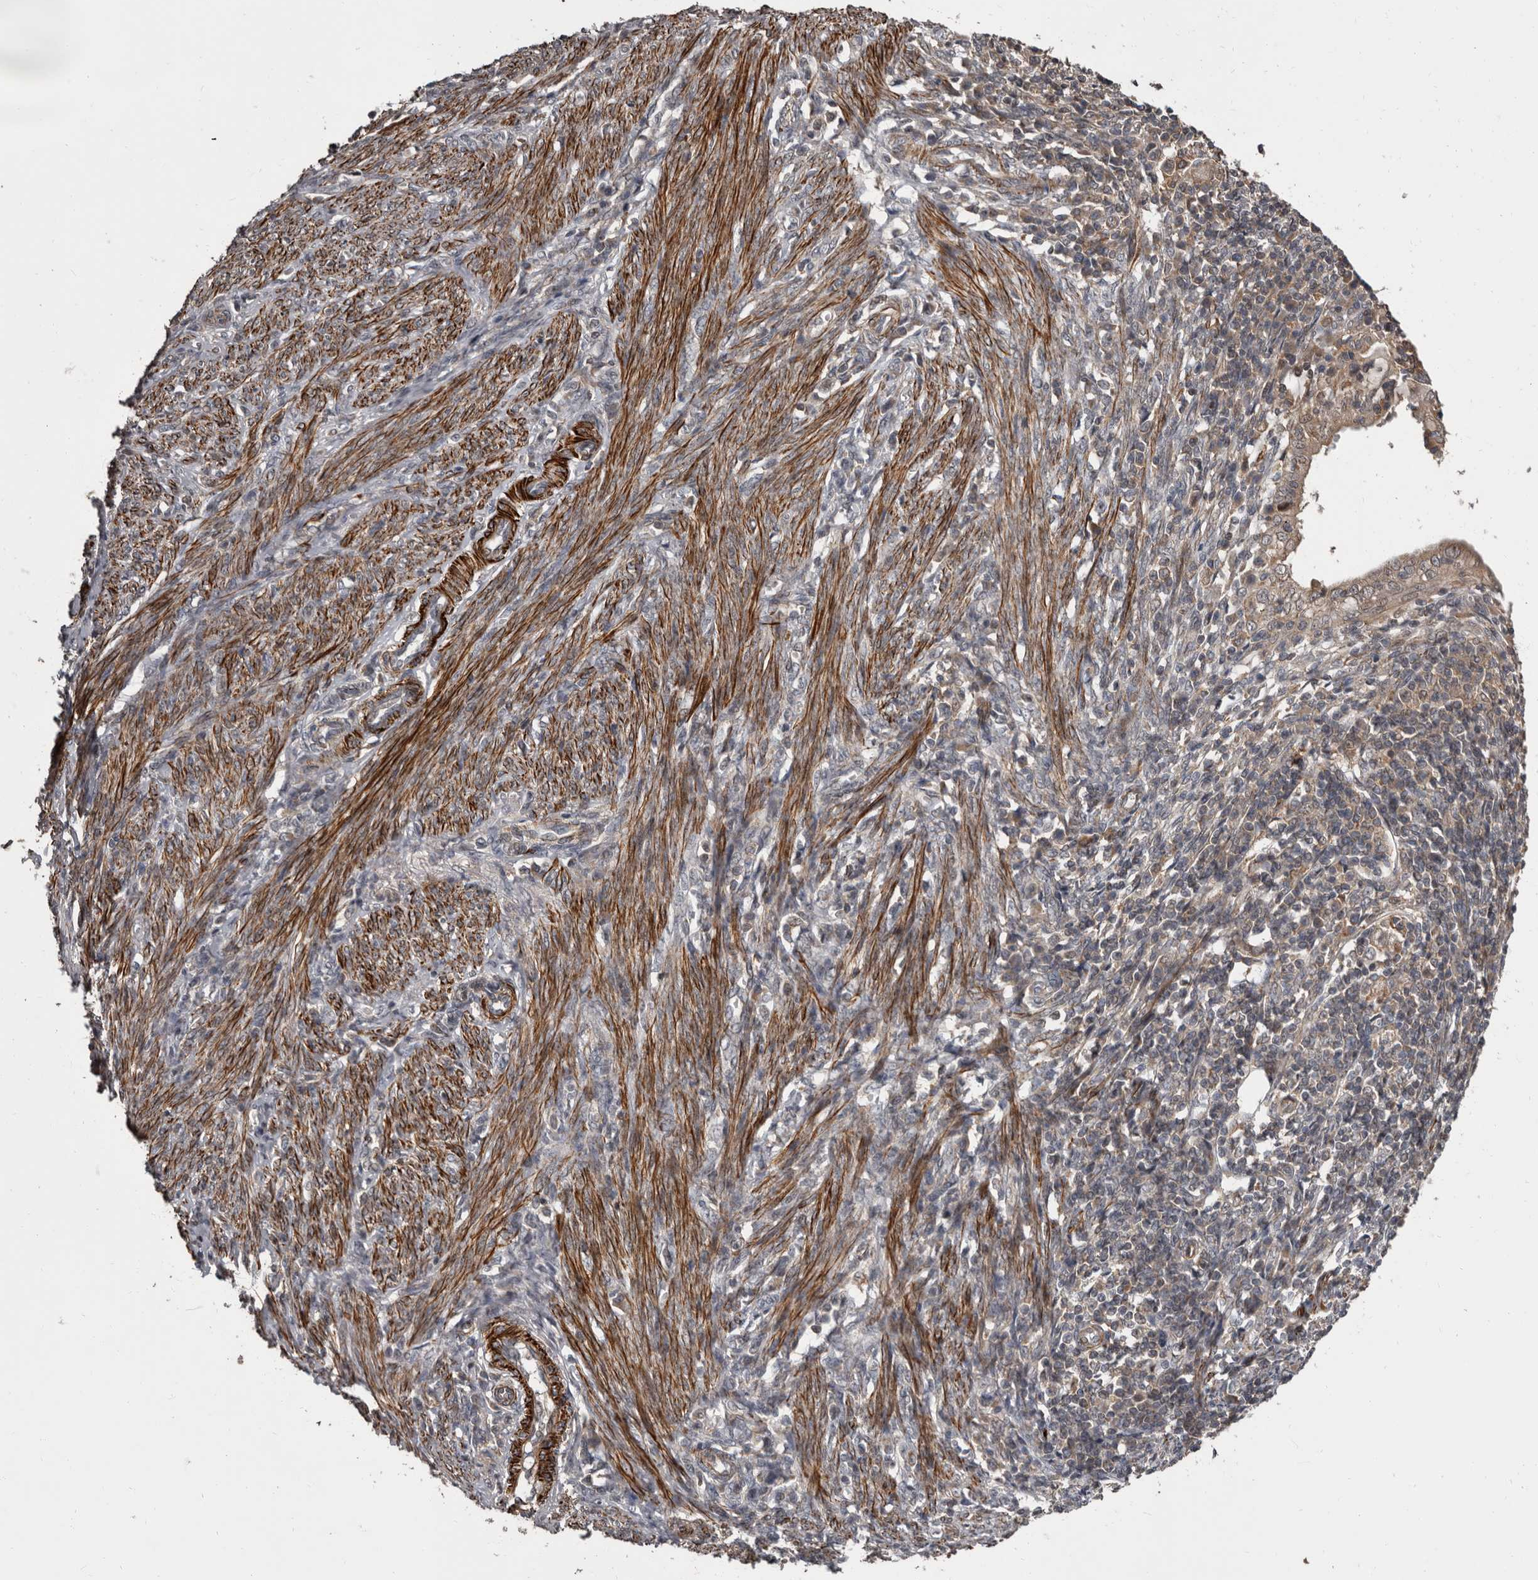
{"staining": {"intensity": "weak", "quantity": "25%-75%", "location": "cytoplasmic/membranous"}, "tissue": "endometrial cancer", "cell_type": "Tumor cells", "image_type": "cancer", "snomed": [{"axis": "morphology", "description": "Adenocarcinoma, NOS"}, {"axis": "topography", "description": "Uterus"}], "caption": "There is low levels of weak cytoplasmic/membranous expression in tumor cells of adenocarcinoma (endometrial), as demonstrated by immunohistochemical staining (brown color).", "gene": "FGFR4", "patient": {"sex": "female", "age": 77}}